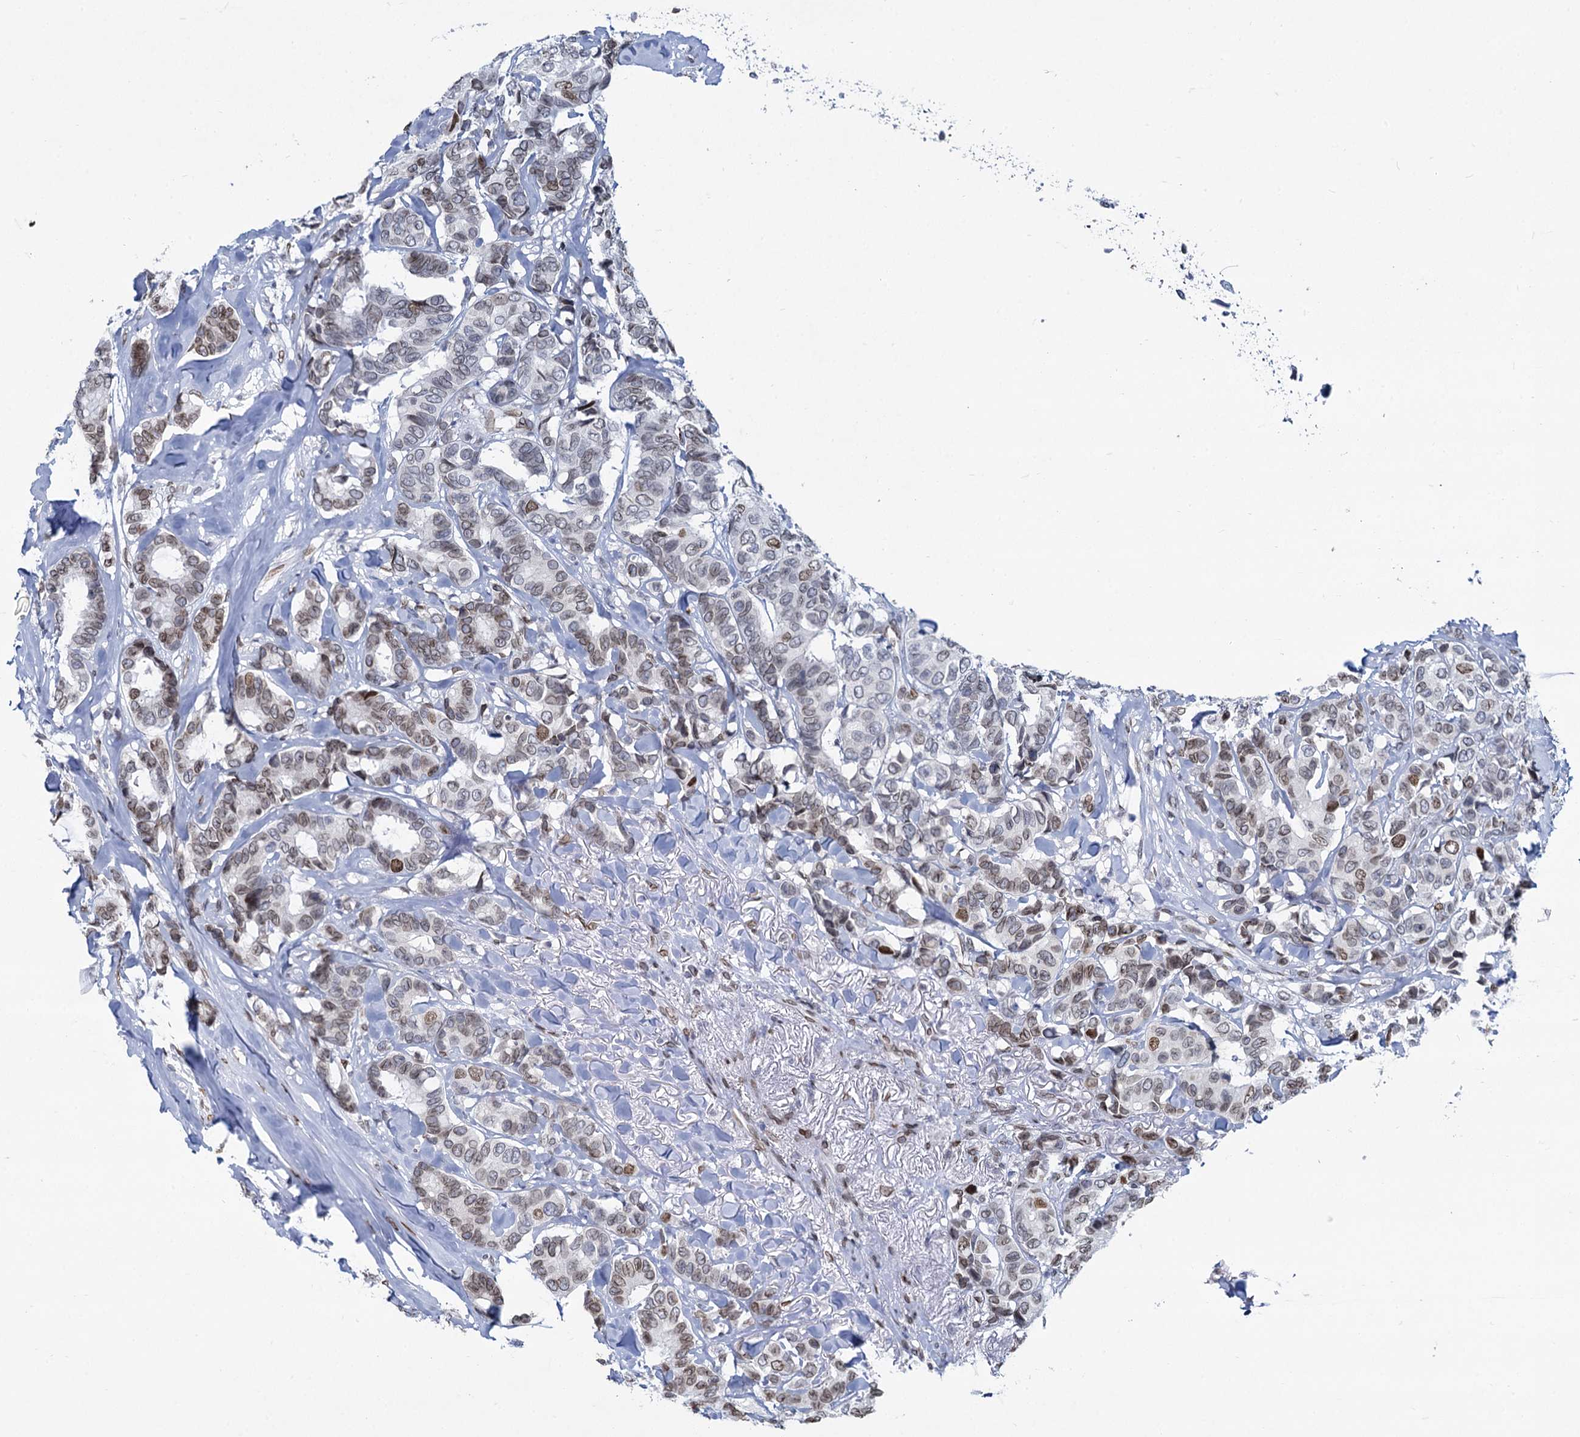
{"staining": {"intensity": "moderate", "quantity": ">75%", "location": "nuclear"}, "tissue": "breast cancer", "cell_type": "Tumor cells", "image_type": "cancer", "snomed": [{"axis": "morphology", "description": "Duct carcinoma"}, {"axis": "topography", "description": "Breast"}], "caption": "A photomicrograph of human breast cancer stained for a protein shows moderate nuclear brown staining in tumor cells. The protein is stained brown, and the nuclei are stained in blue (DAB IHC with brightfield microscopy, high magnification).", "gene": "PRSS35", "patient": {"sex": "female", "age": 87}}